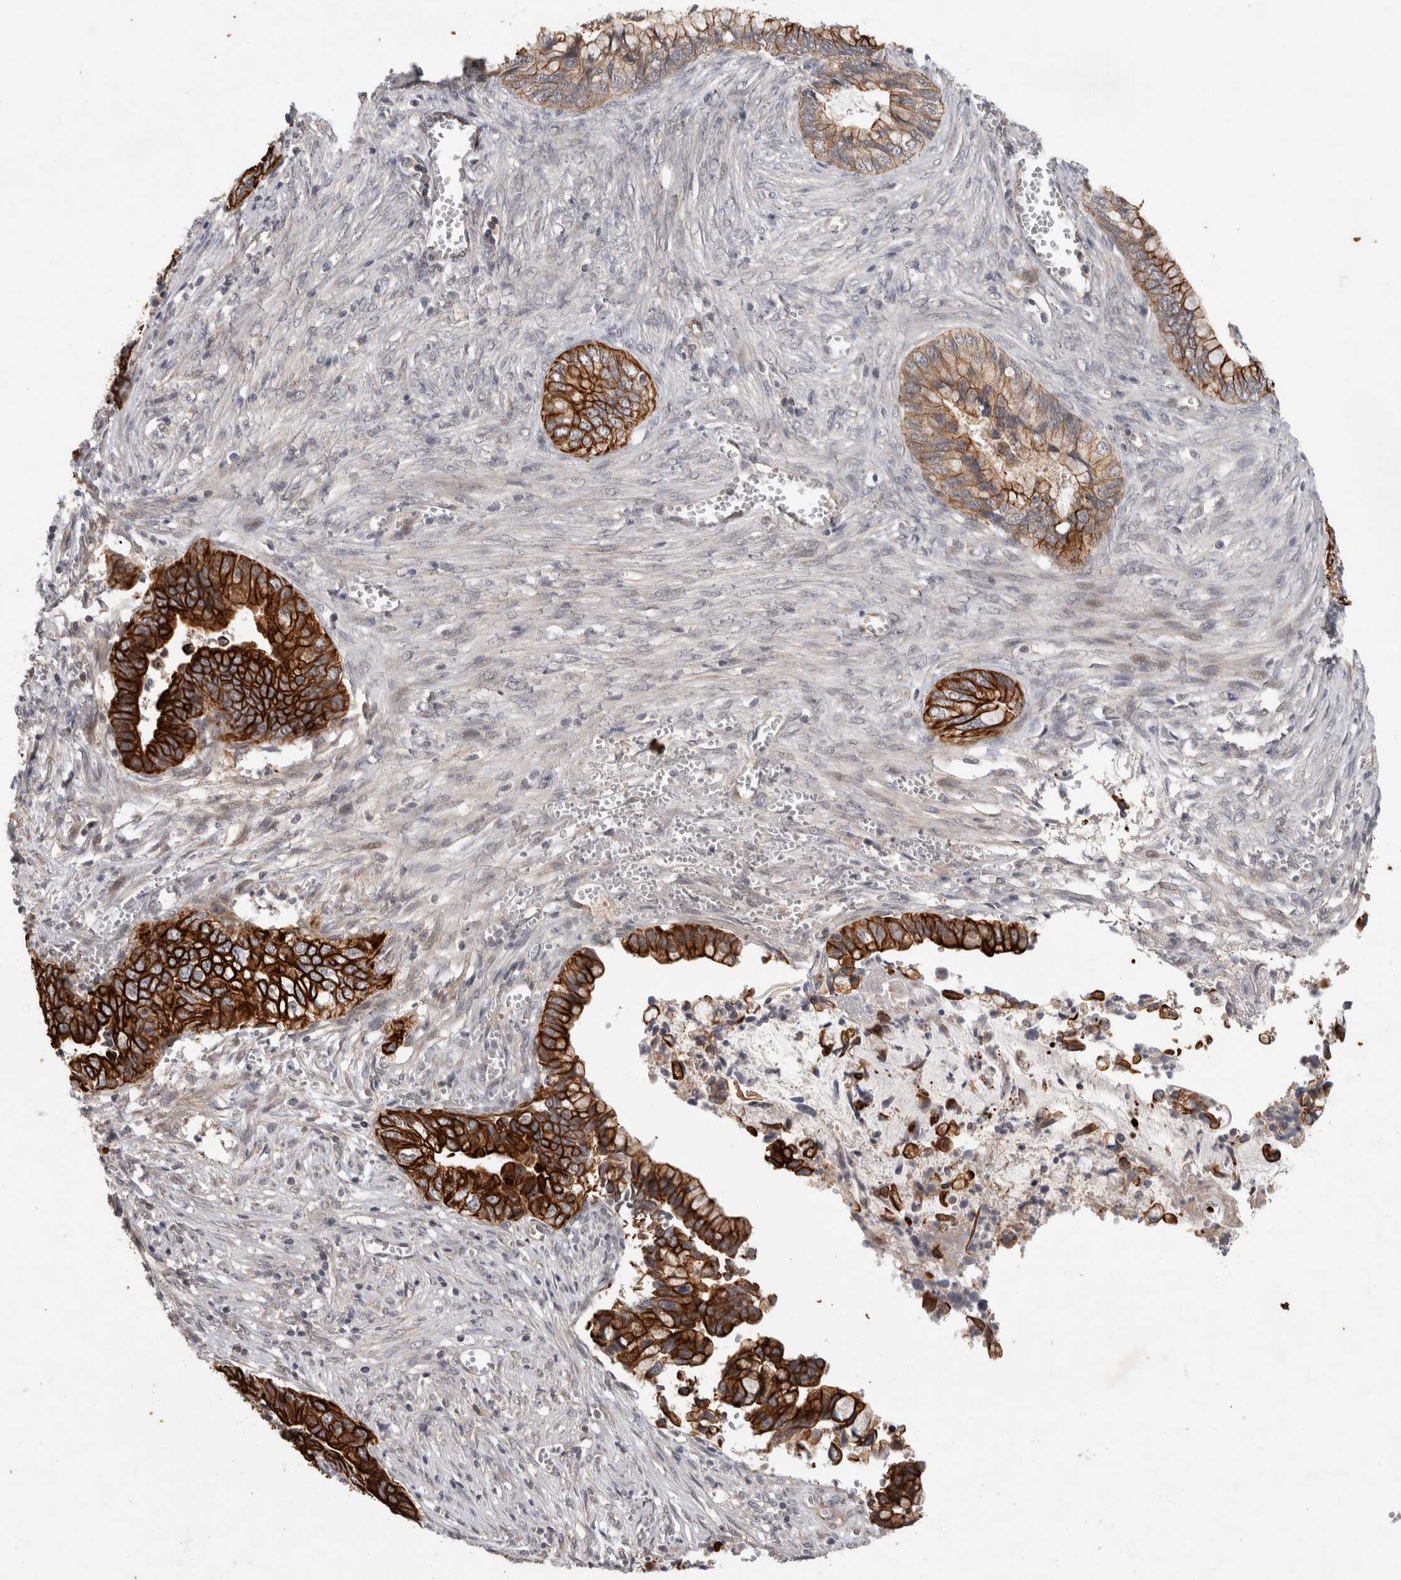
{"staining": {"intensity": "strong", "quantity": ">75%", "location": "cytoplasmic/membranous"}, "tissue": "cervical cancer", "cell_type": "Tumor cells", "image_type": "cancer", "snomed": [{"axis": "morphology", "description": "Adenocarcinoma, NOS"}, {"axis": "topography", "description": "Cervix"}], "caption": "A micrograph of human cervical adenocarcinoma stained for a protein displays strong cytoplasmic/membranous brown staining in tumor cells.", "gene": "CRISPLD1", "patient": {"sex": "female", "age": 44}}